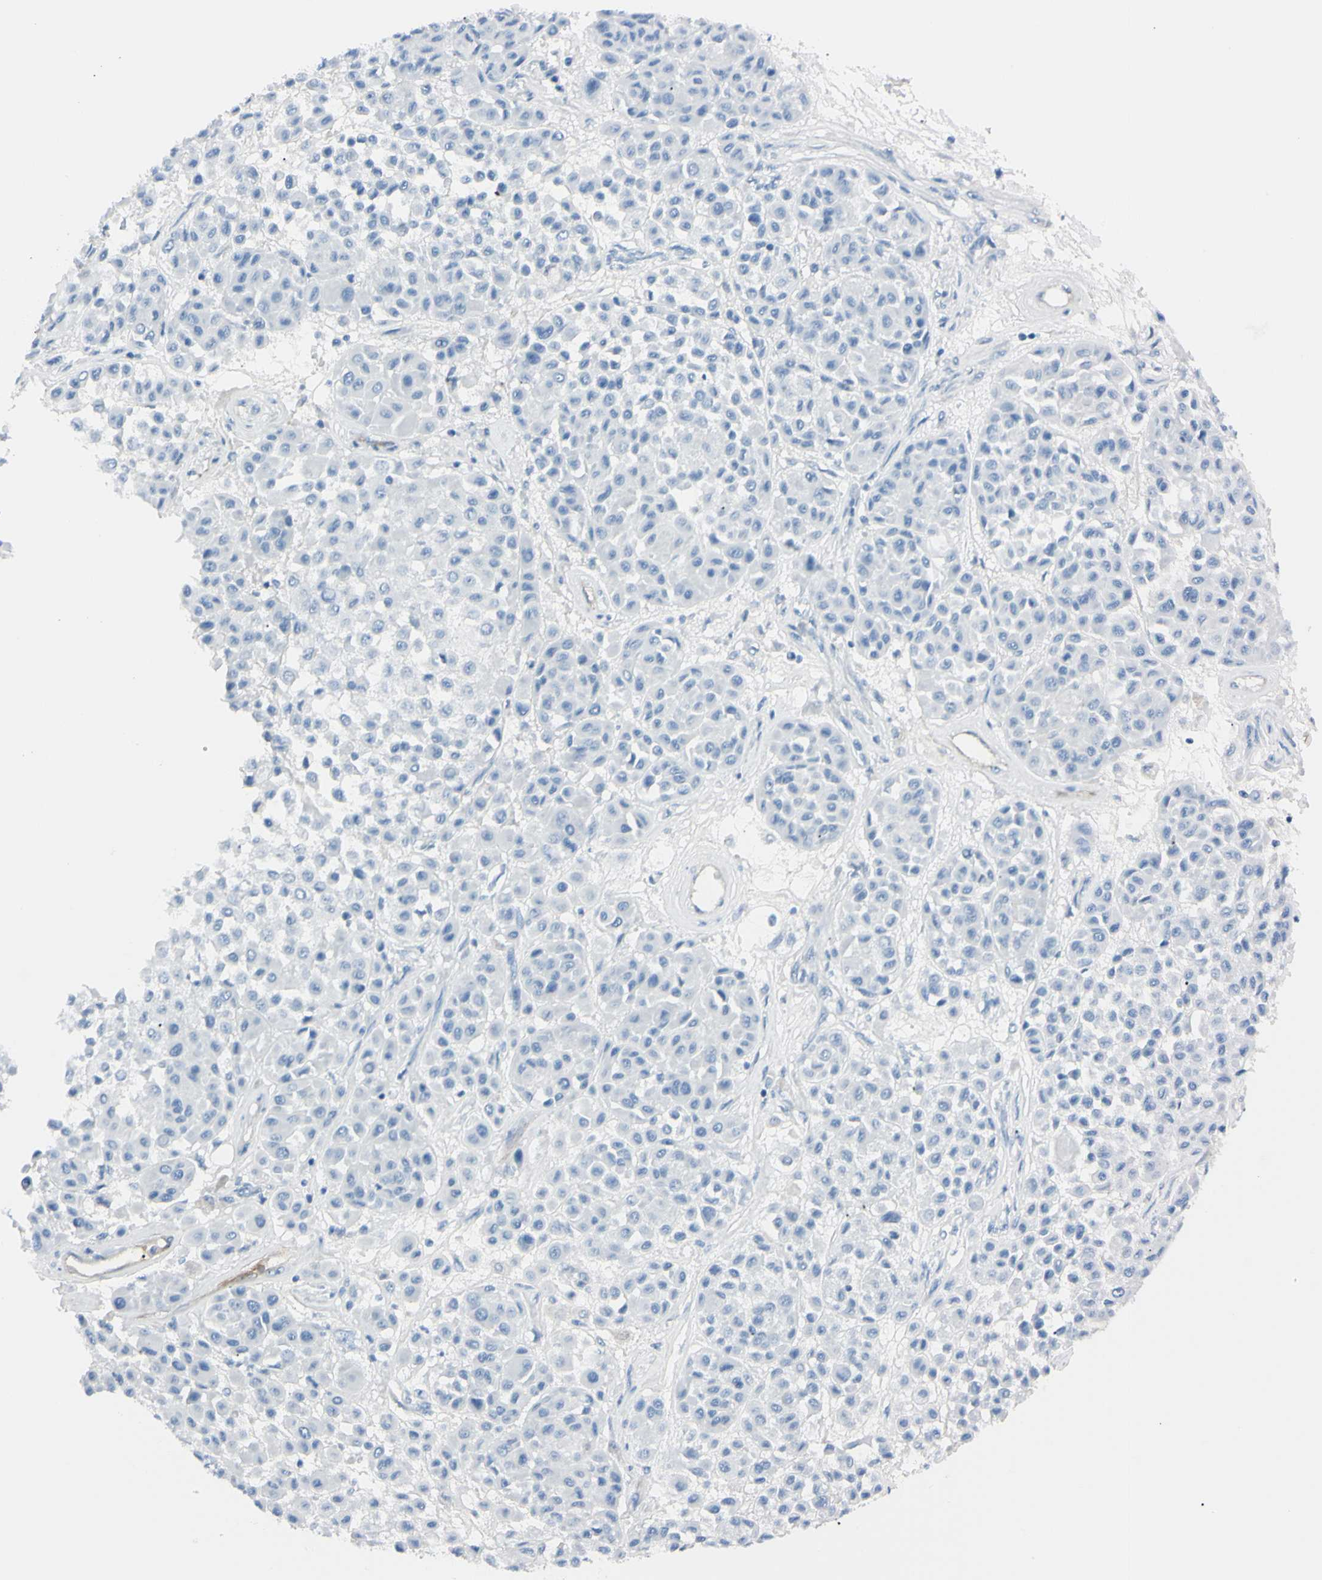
{"staining": {"intensity": "negative", "quantity": "none", "location": "none"}, "tissue": "melanoma", "cell_type": "Tumor cells", "image_type": "cancer", "snomed": [{"axis": "morphology", "description": "Malignant melanoma, Metastatic site"}, {"axis": "topography", "description": "Soft tissue"}], "caption": "The photomicrograph demonstrates no significant staining in tumor cells of malignant melanoma (metastatic site). (DAB (3,3'-diaminobenzidine) IHC visualized using brightfield microscopy, high magnification).", "gene": "FOLH1", "patient": {"sex": "male", "age": 41}}